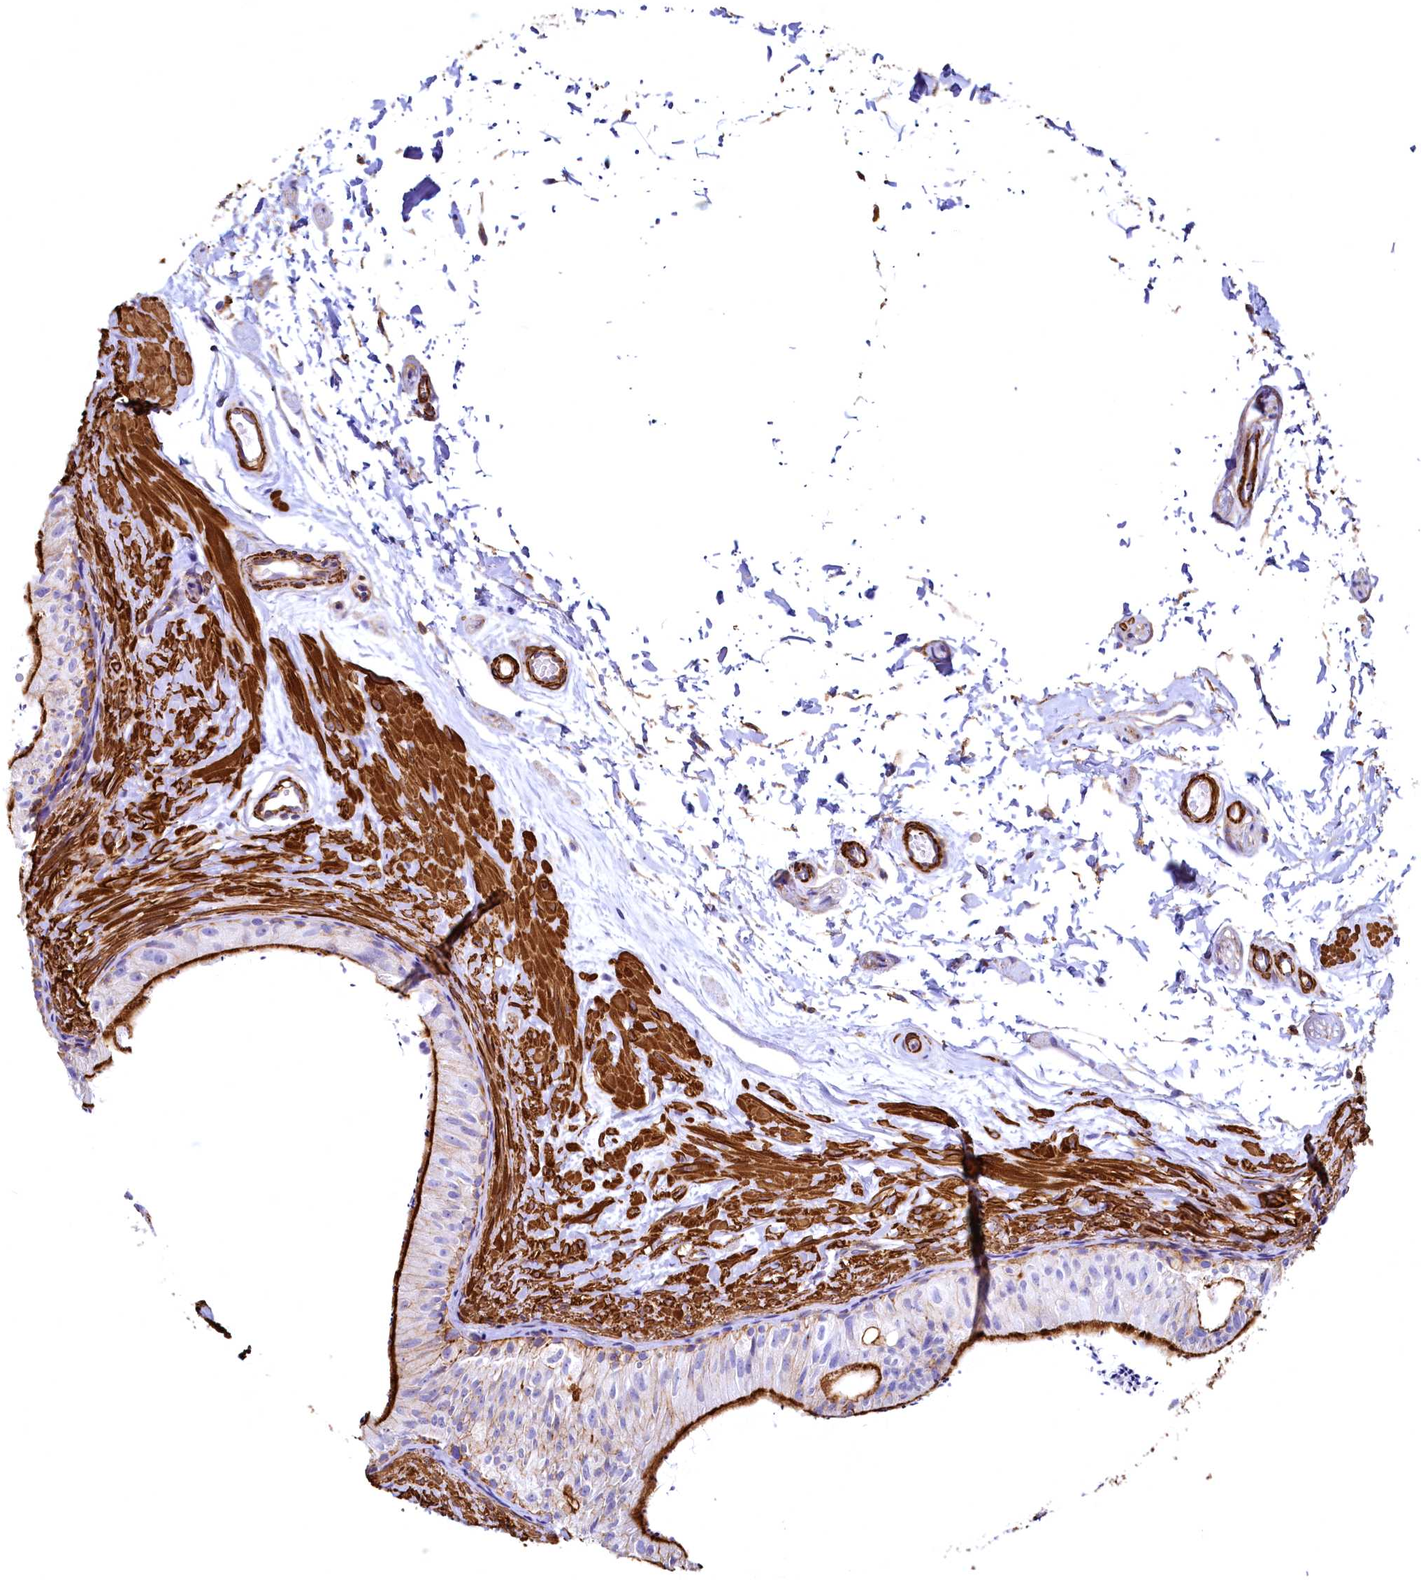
{"staining": {"intensity": "strong", "quantity": "25%-75%", "location": "cytoplasmic/membranous"}, "tissue": "epididymis", "cell_type": "Glandular cells", "image_type": "normal", "snomed": [{"axis": "morphology", "description": "Normal tissue, NOS"}, {"axis": "topography", "description": "Epididymis"}], "caption": "IHC (DAB) staining of normal epididymis reveals strong cytoplasmic/membranous protein positivity in approximately 25%-75% of glandular cells.", "gene": "THBS1", "patient": {"sex": "male", "age": 50}}